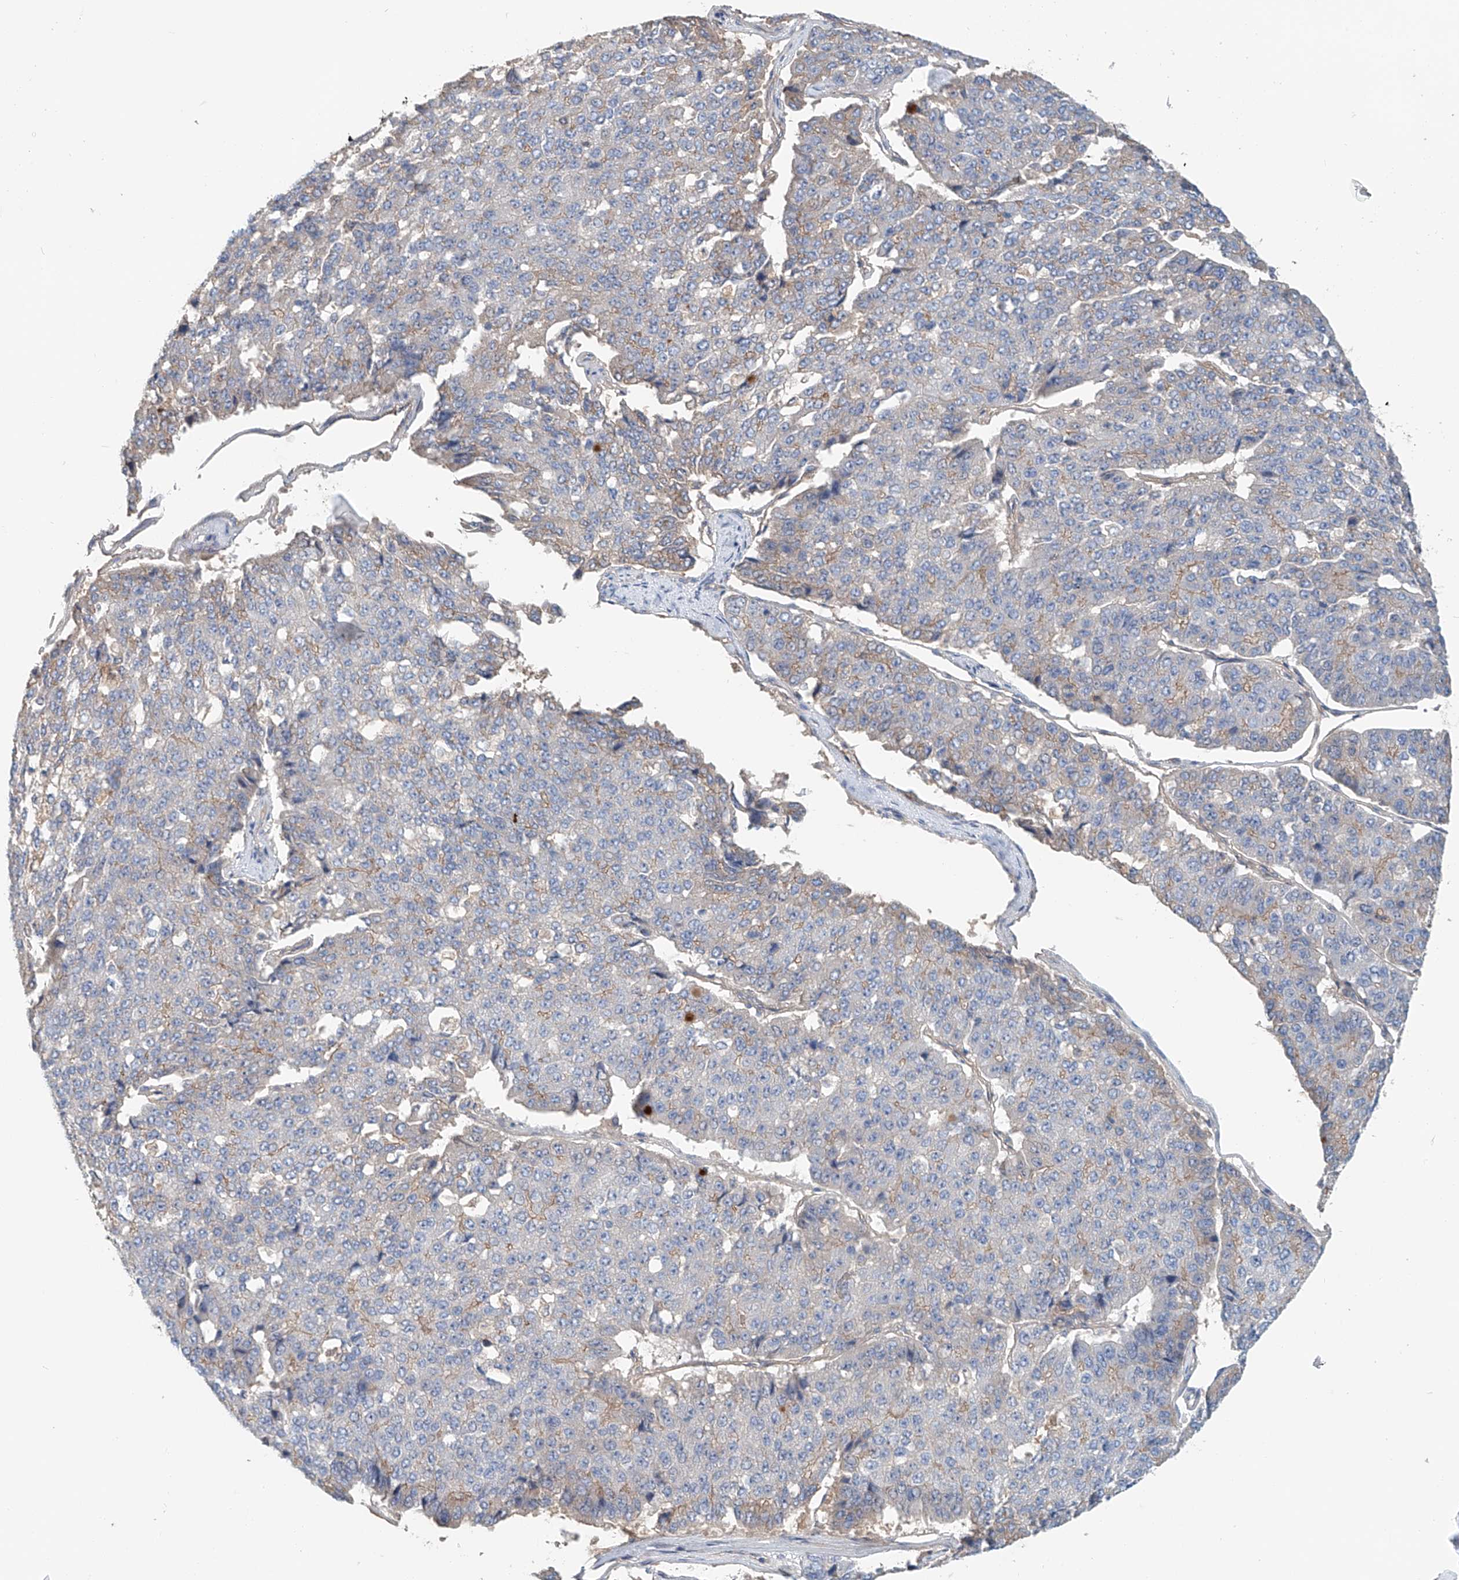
{"staining": {"intensity": "weak", "quantity": "<25%", "location": "cytoplasmic/membranous"}, "tissue": "pancreatic cancer", "cell_type": "Tumor cells", "image_type": "cancer", "snomed": [{"axis": "morphology", "description": "Adenocarcinoma, NOS"}, {"axis": "topography", "description": "Pancreas"}], "caption": "Immunohistochemistry histopathology image of pancreatic cancer (adenocarcinoma) stained for a protein (brown), which reveals no positivity in tumor cells.", "gene": "FRYL", "patient": {"sex": "male", "age": 50}}